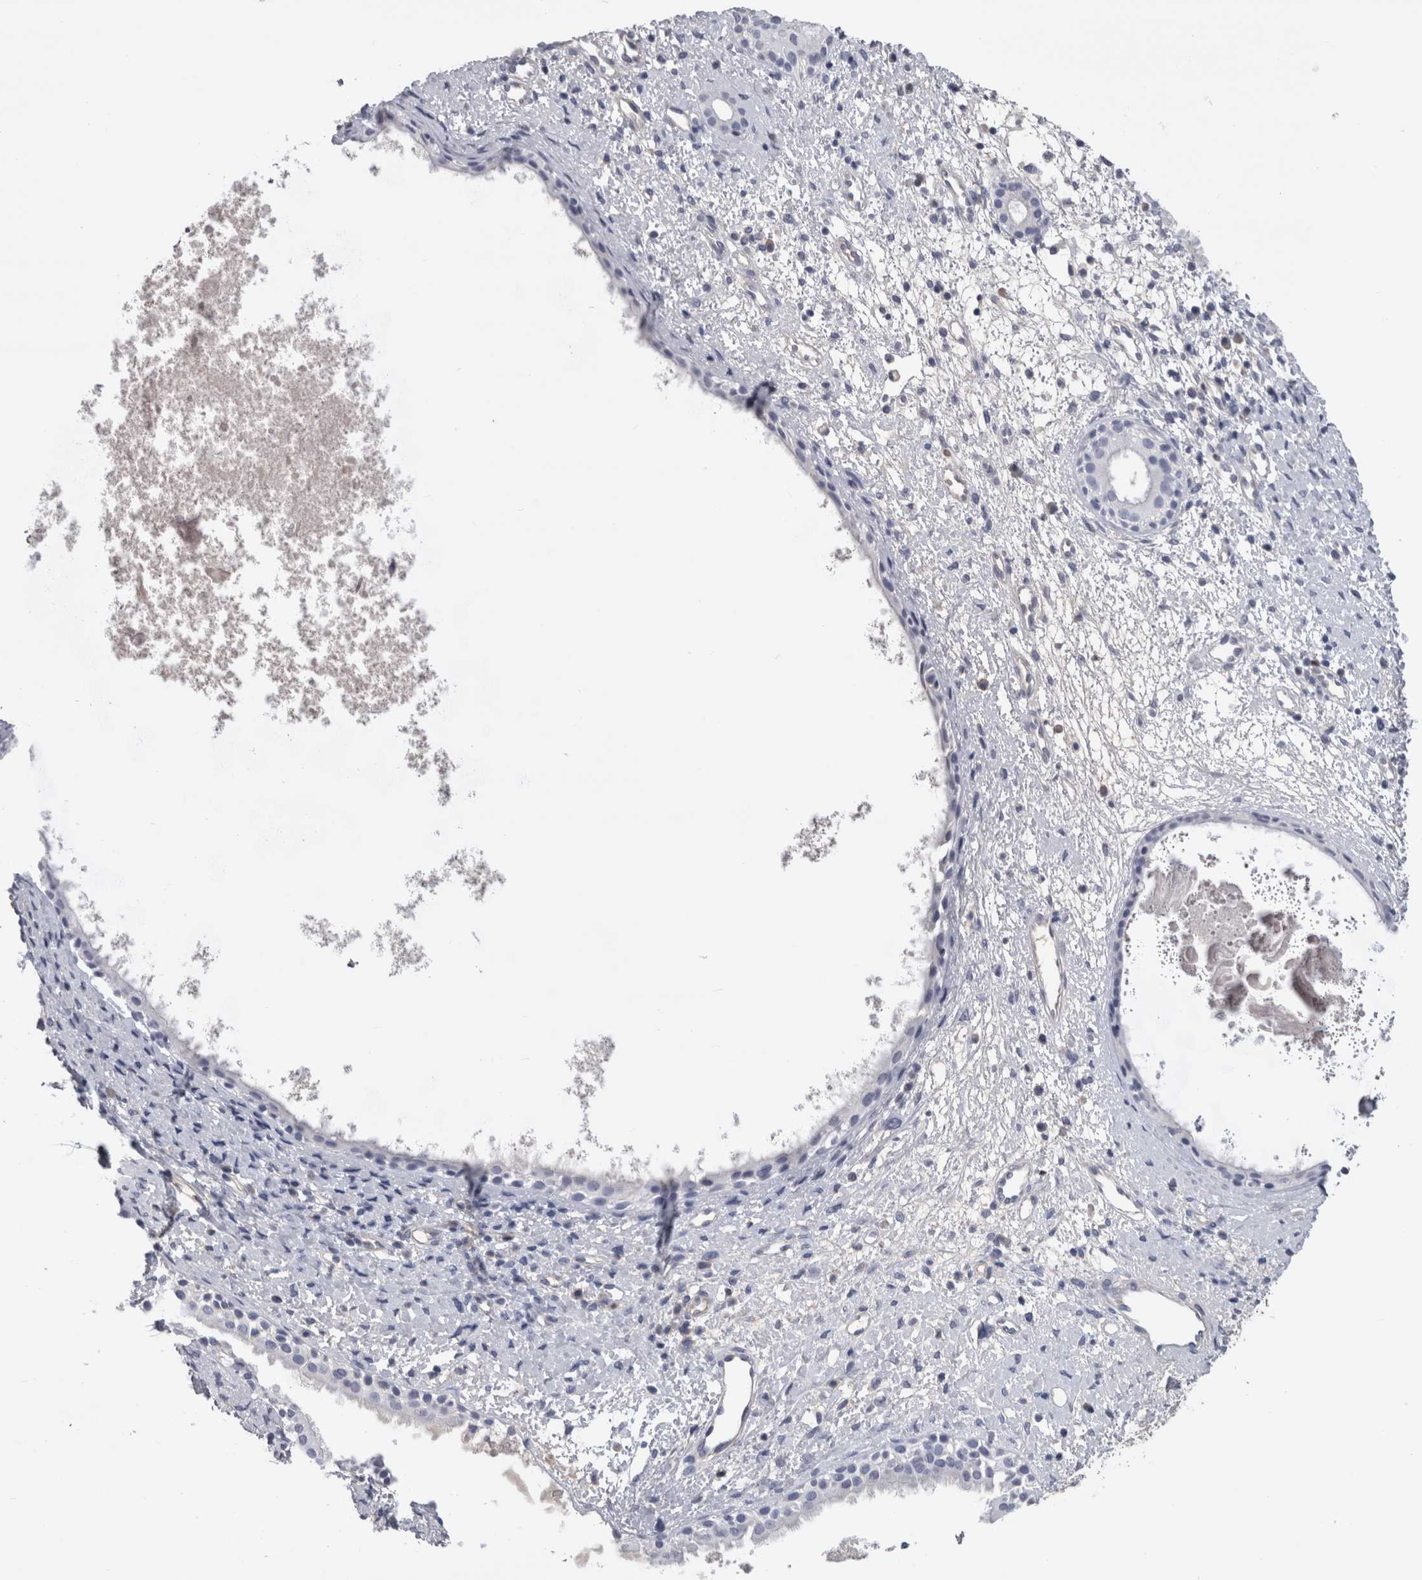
{"staining": {"intensity": "negative", "quantity": "none", "location": "none"}, "tissue": "nasopharynx", "cell_type": "Respiratory epithelial cells", "image_type": "normal", "snomed": [{"axis": "morphology", "description": "Normal tissue, NOS"}, {"axis": "topography", "description": "Nasopharynx"}], "caption": "Immunohistochemistry (IHC) of benign human nasopharynx demonstrates no staining in respiratory epithelial cells.", "gene": "PAX5", "patient": {"sex": "male", "age": 22}}